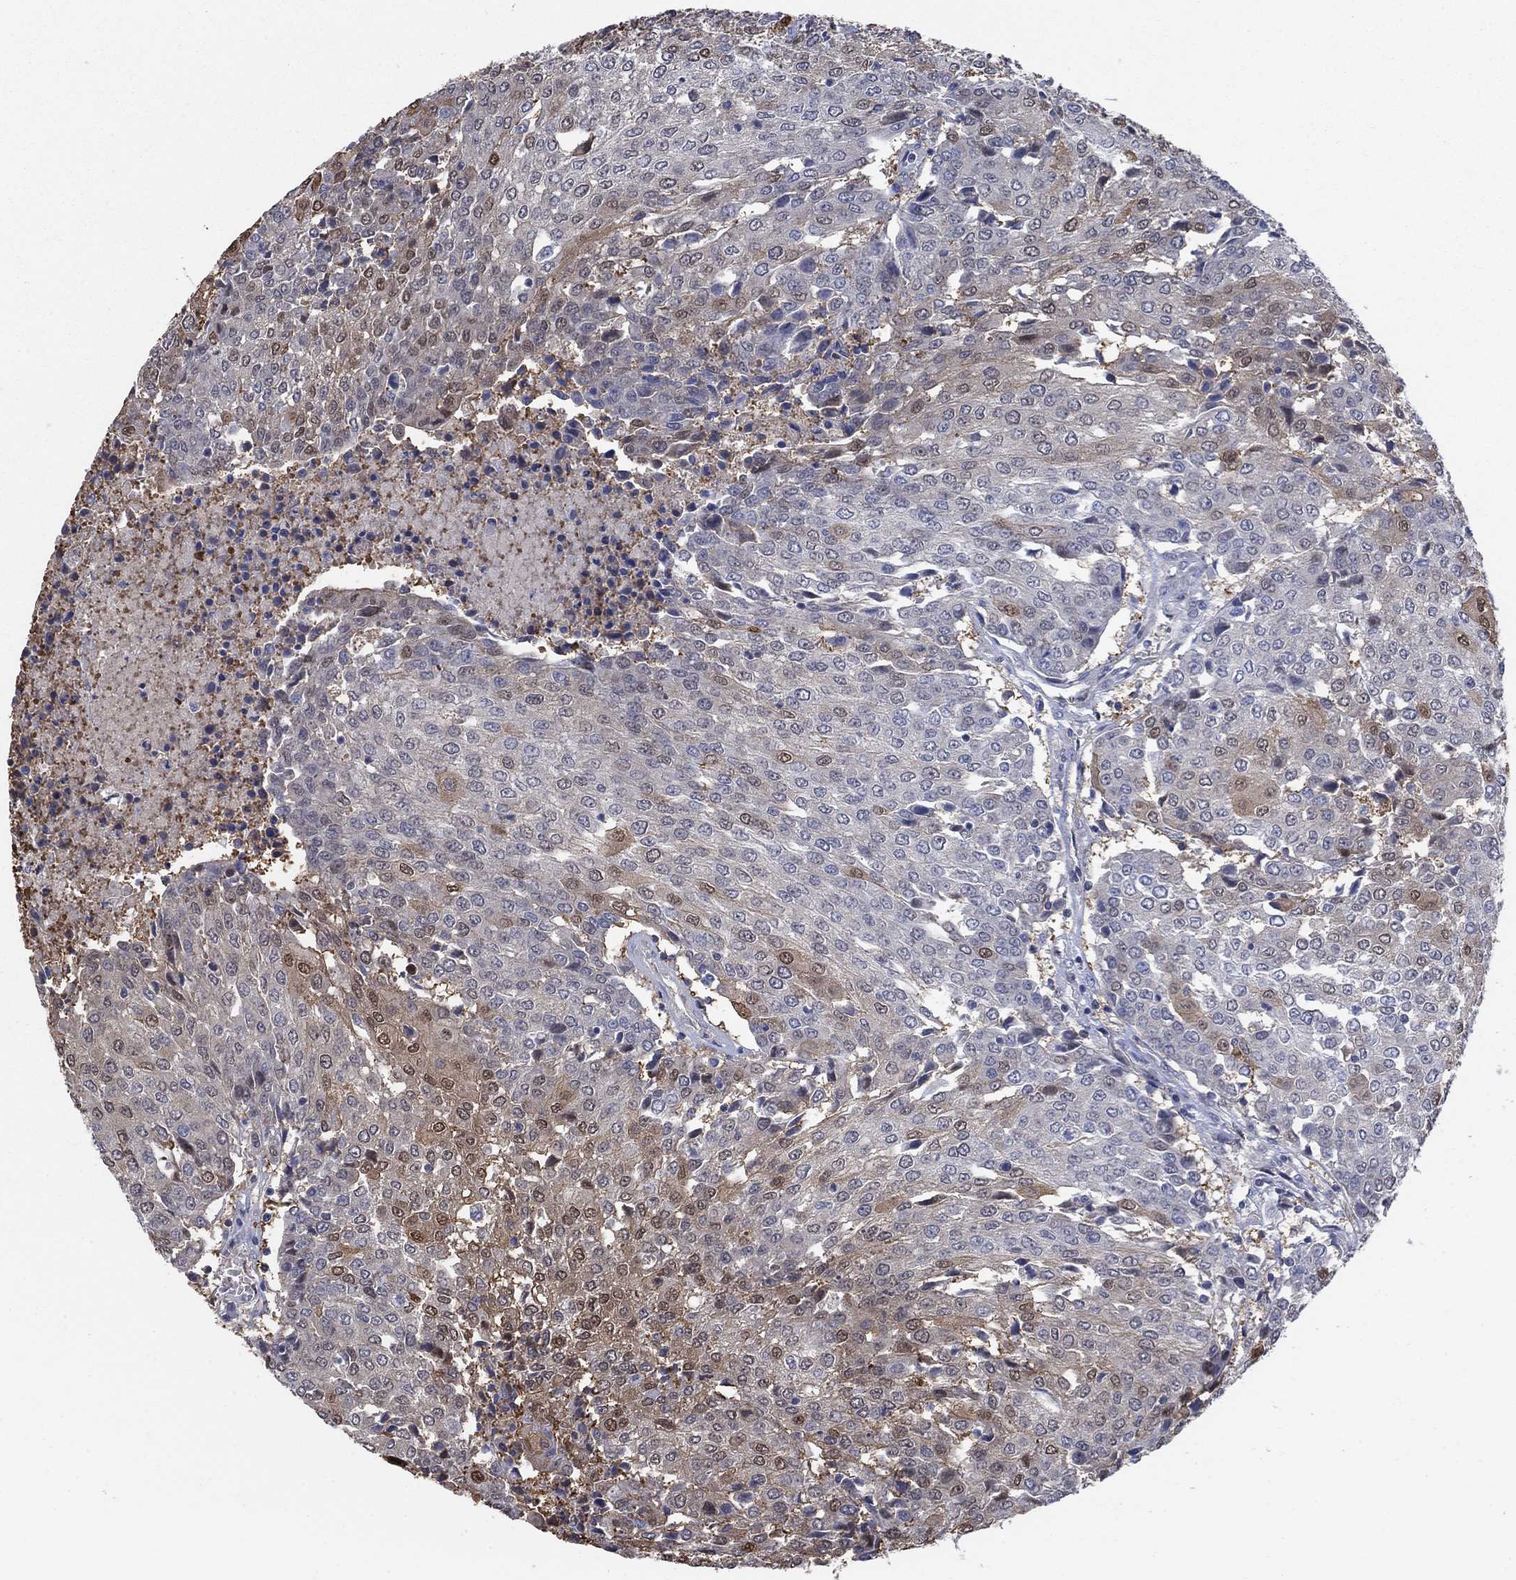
{"staining": {"intensity": "moderate", "quantity": "<25%", "location": "cytoplasmic/membranous,nuclear"}, "tissue": "urothelial cancer", "cell_type": "Tumor cells", "image_type": "cancer", "snomed": [{"axis": "morphology", "description": "Urothelial carcinoma, High grade"}, {"axis": "topography", "description": "Urinary bladder"}], "caption": "Protein staining of urothelial cancer tissue displays moderate cytoplasmic/membranous and nuclear staining in about <25% of tumor cells. The protein is shown in brown color, while the nuclei are stained blue.", "gene": "MYO3A", "patient": {"sex": "female", "age": 85}}